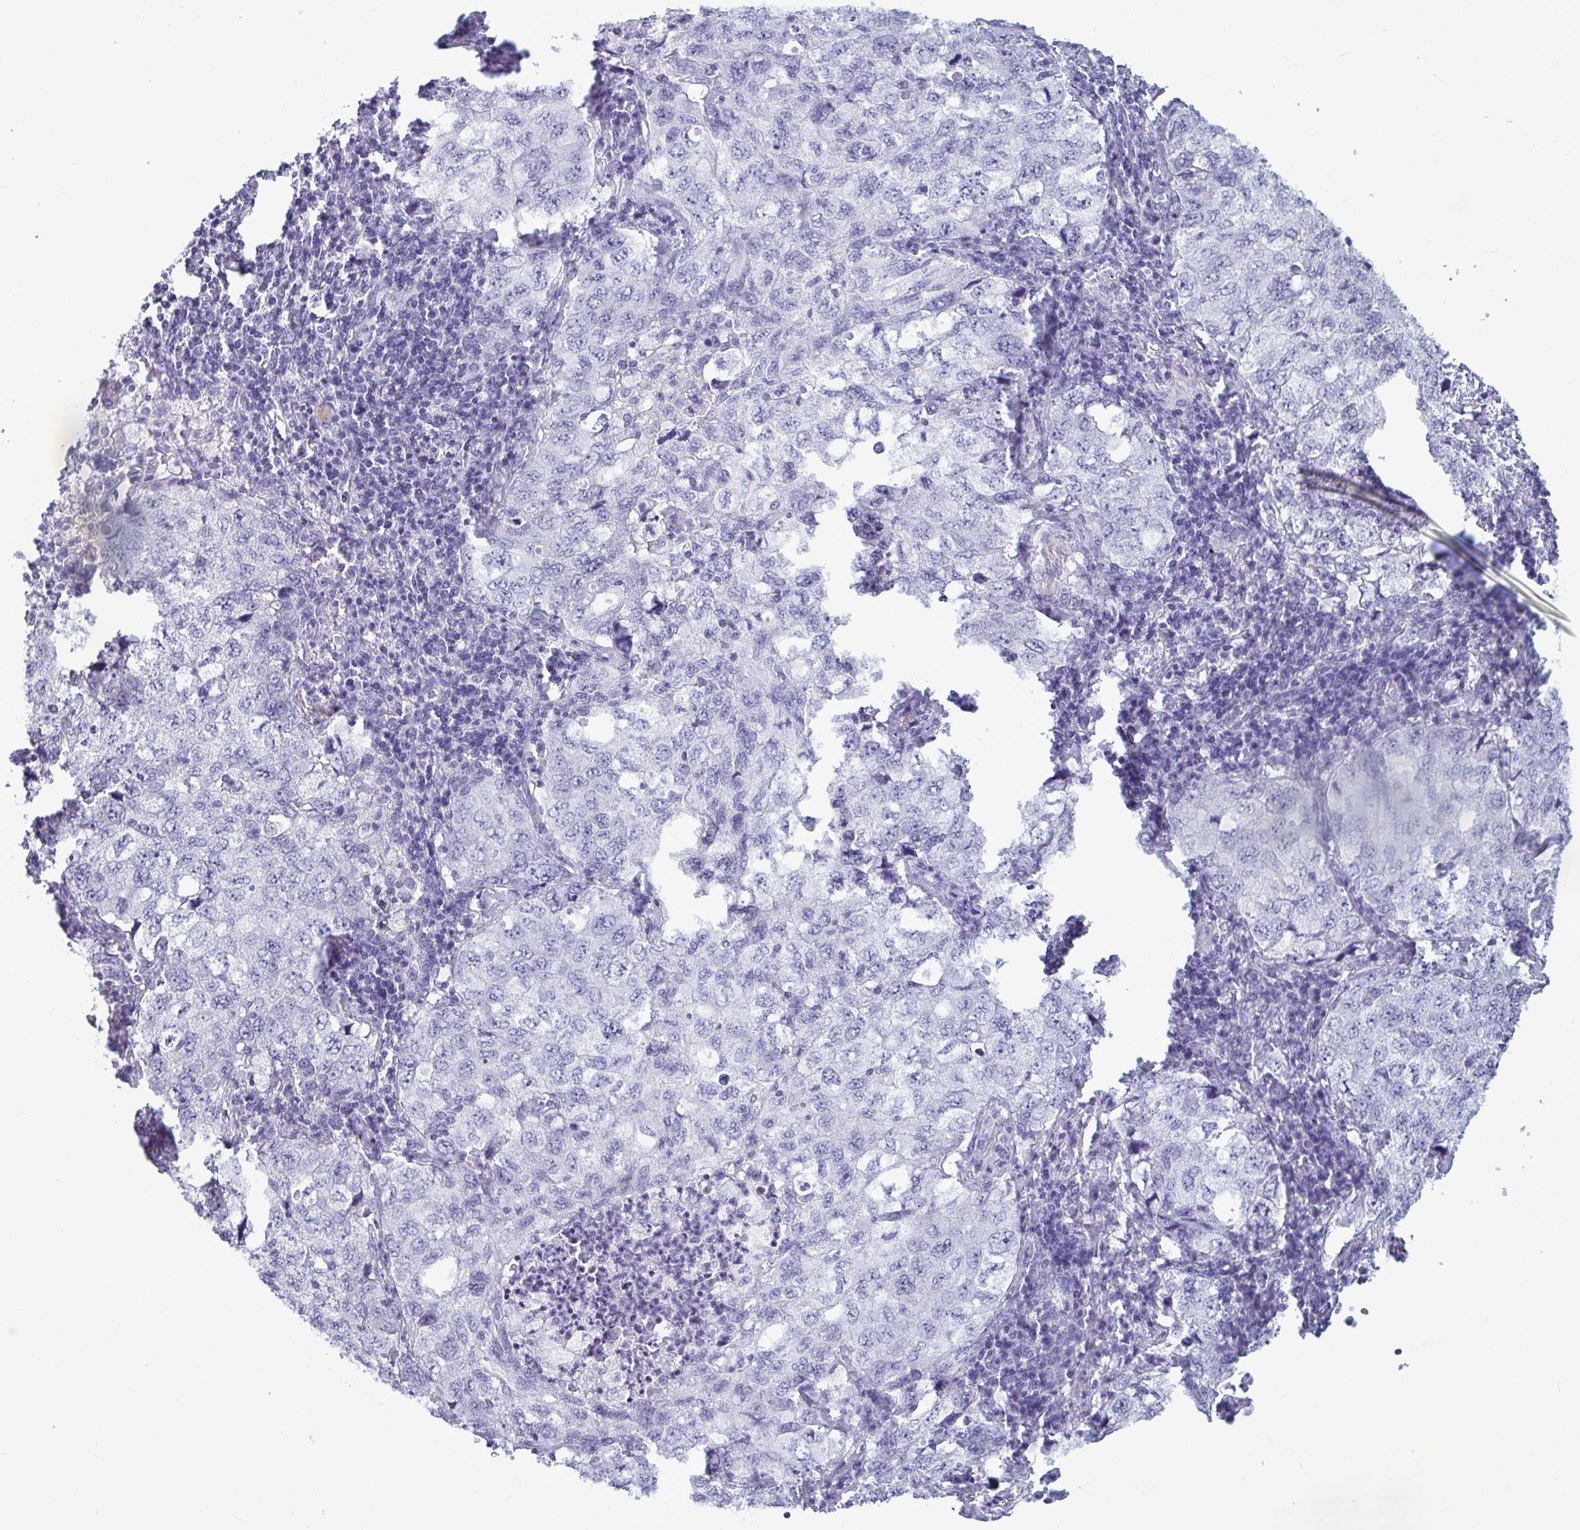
{"staining": {"intensity": "negative", "quantity": "none", "location": "none"}, "tissue": "lung cancer", "cell_type": "Tumor cells", "image_type": "cancer", "snomed": [{"axis": "morphology", "description": "Adenocarcinoma, NOS"}, {"axis": "topography", "description": "Lung"}], "caption": "Micrograph shows no significant protein staining in tumor cells of adenocarcinoma (lung).", "gene": "BBS10", "patient": {"sex": "female", "age": 57}}